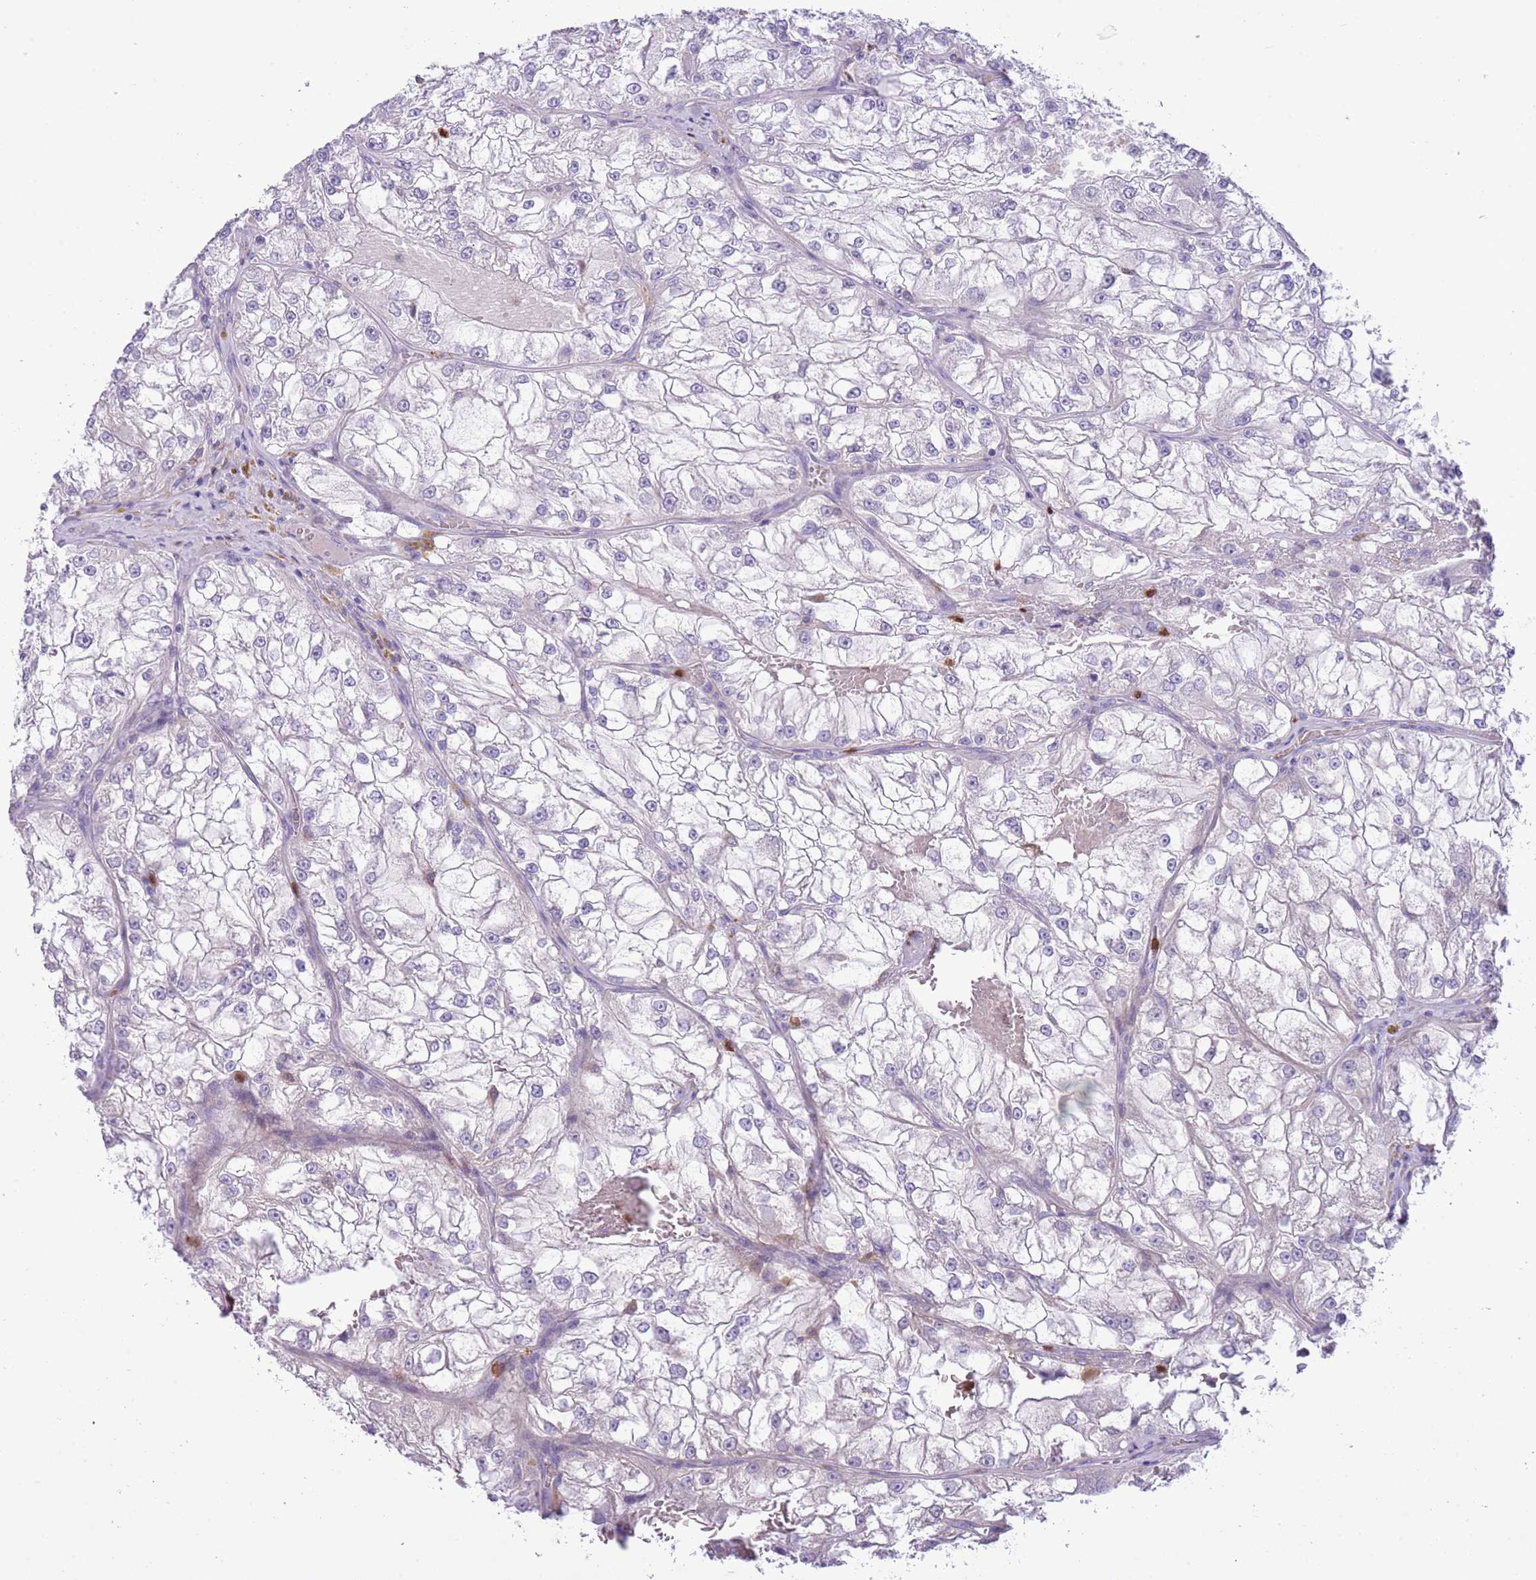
{"staining": {"intensity": "negative", "quantity": "none", "location": "none"}, "tissue": "renal cancer", "cell_type": "Tumor cells", "image_type": "cancer", "snomed": [{"axis": "morphology", "description": "Adenocarcinoma, NOS"}, {"axis": "topography", "description": "Kidney"}], "caption": "Immunohistochemistry (IHC) of renal cancer demonstrates no expression in tumor cells.", "gene": "OR6M1", "patient": {"sex": "female", "age": 72}}